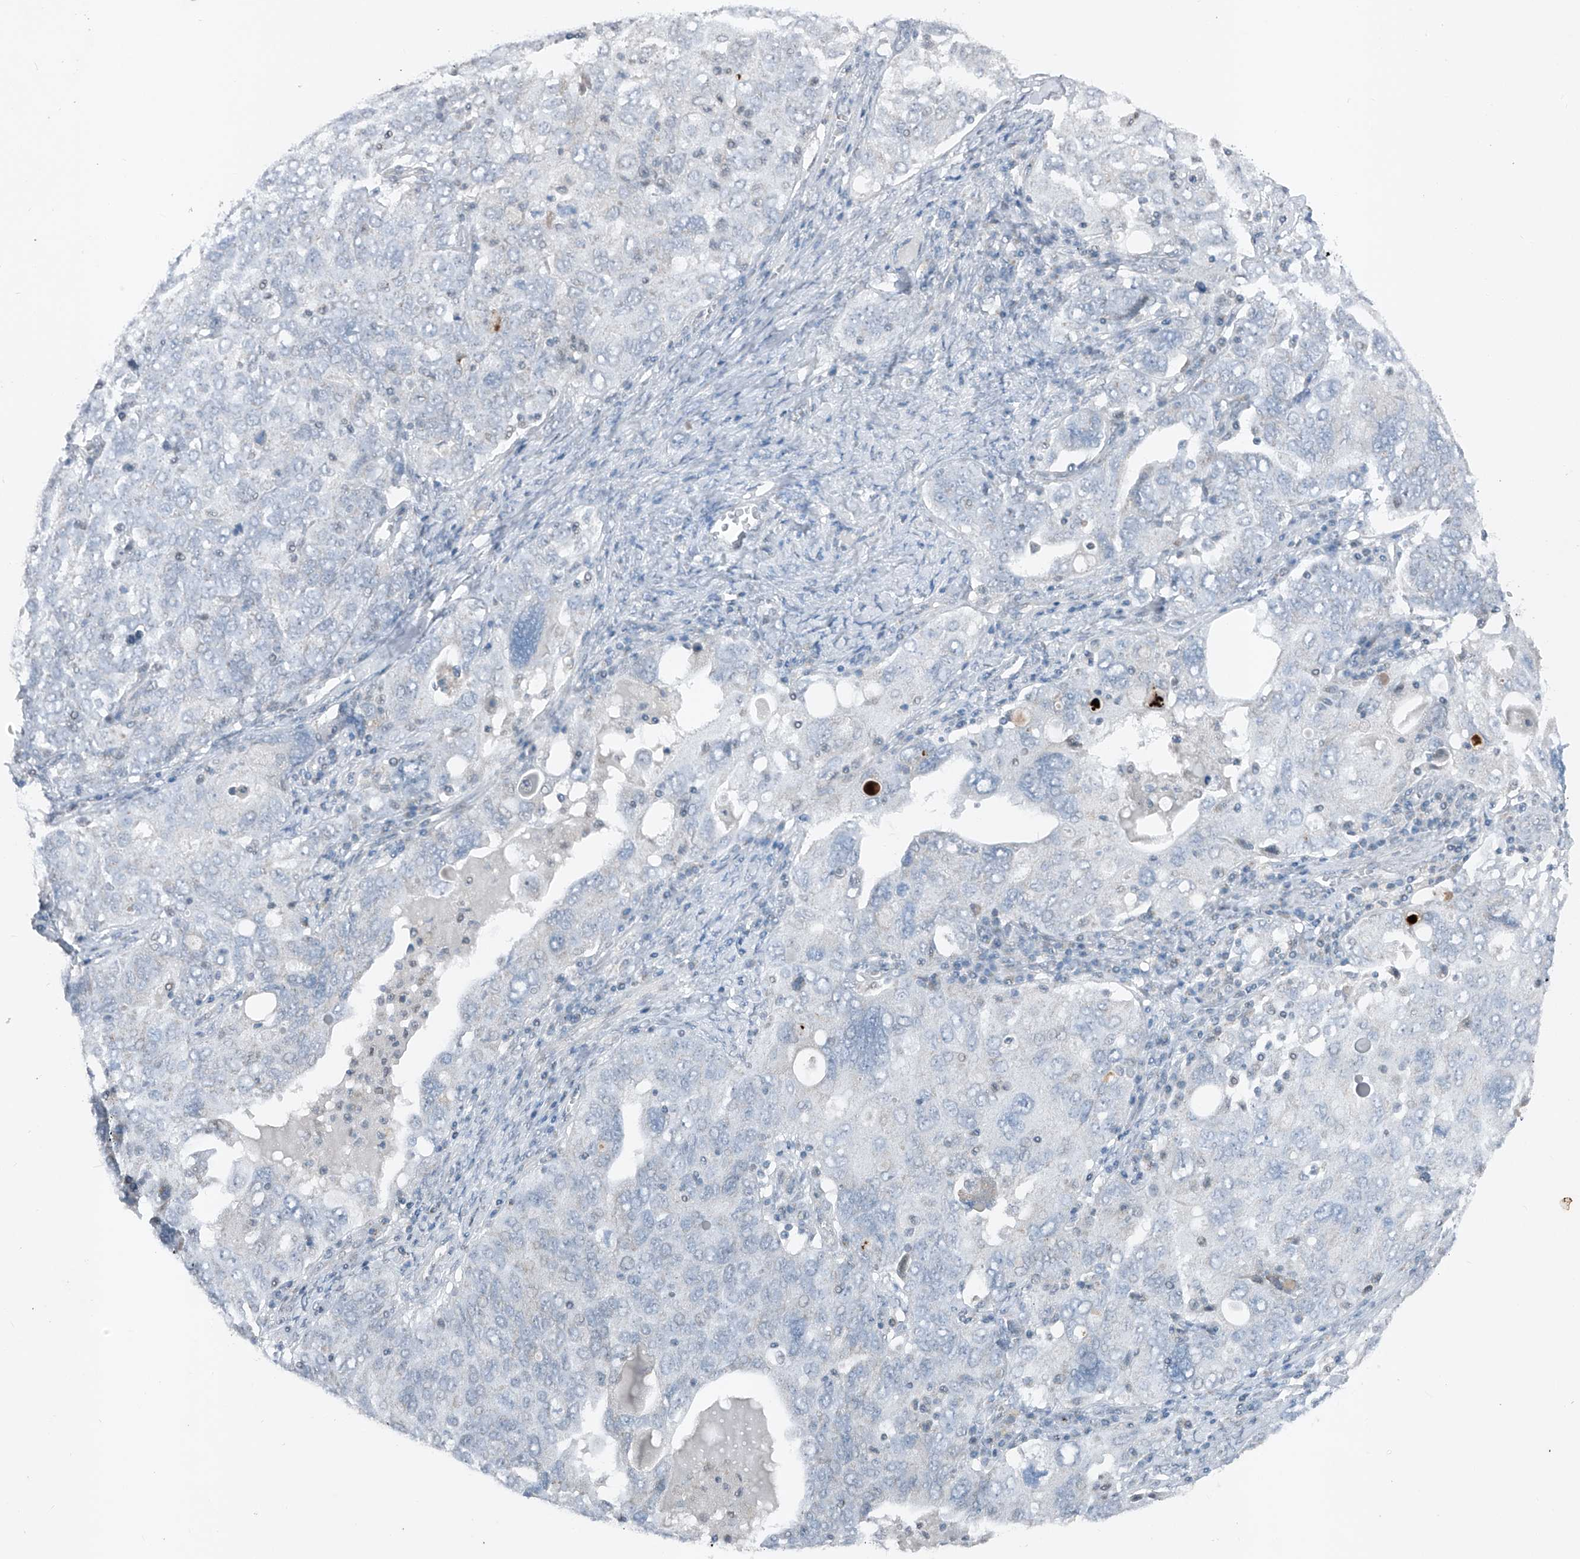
{"staining": {"intensity": "negative", "quantity": "none", "location": "none"}, "tissue": "ovarian cancer", "cell_type": "Tumor cells", "image_type": "cancer", "snomed": [{"axis": "morphology", "description": "Carcinoma, endometroid"}, {"axis": "topography", "description": "Ovary"}], "caption": "Human ovarian endometroid carcinoma stained for a protein using immunohistochemistry exhibits no staining in tumor cells.", "gene": "DYRK1B", "patient": {"sex": "female", "age": 62}}